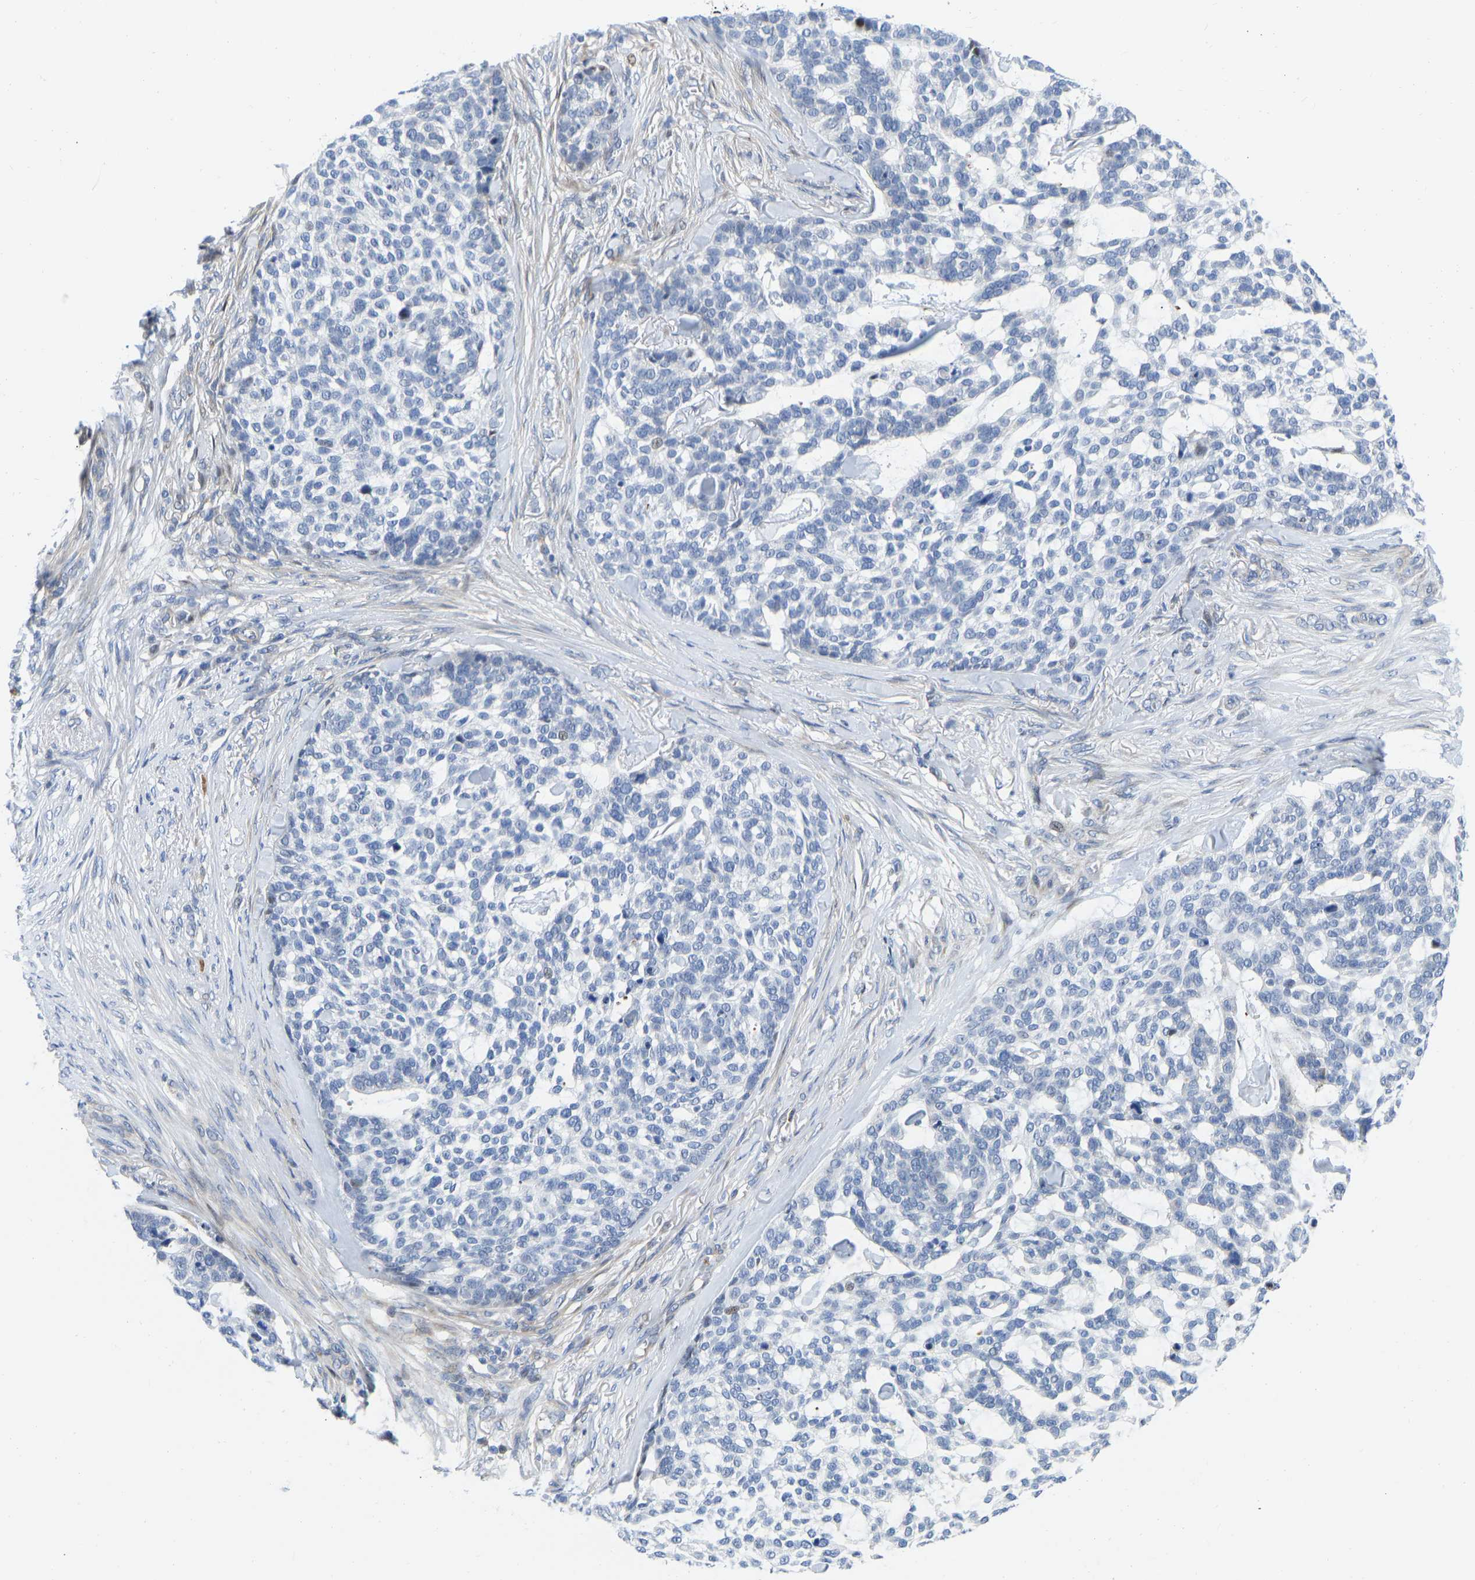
{"staining": {"intensity": "negative", "quantity": "none", "location": "none"}, "tissue": "skin cancer", "cell_type": "Tumor cells", "image_type": "cancer", "snomed": [{"axis": "morphology", "description": "Basal cell carcinoma"}, {"axis": "topography", "description": "Skin"}], "caption": "Tumor cells are negative for brown protein staining in basal cell carcinoma (skin). (Brightfield microscopy of DAB immunohistochemistry at high magnification).", "gene": "HDAC5", "patient": {"sex": "female", "age": 64}}